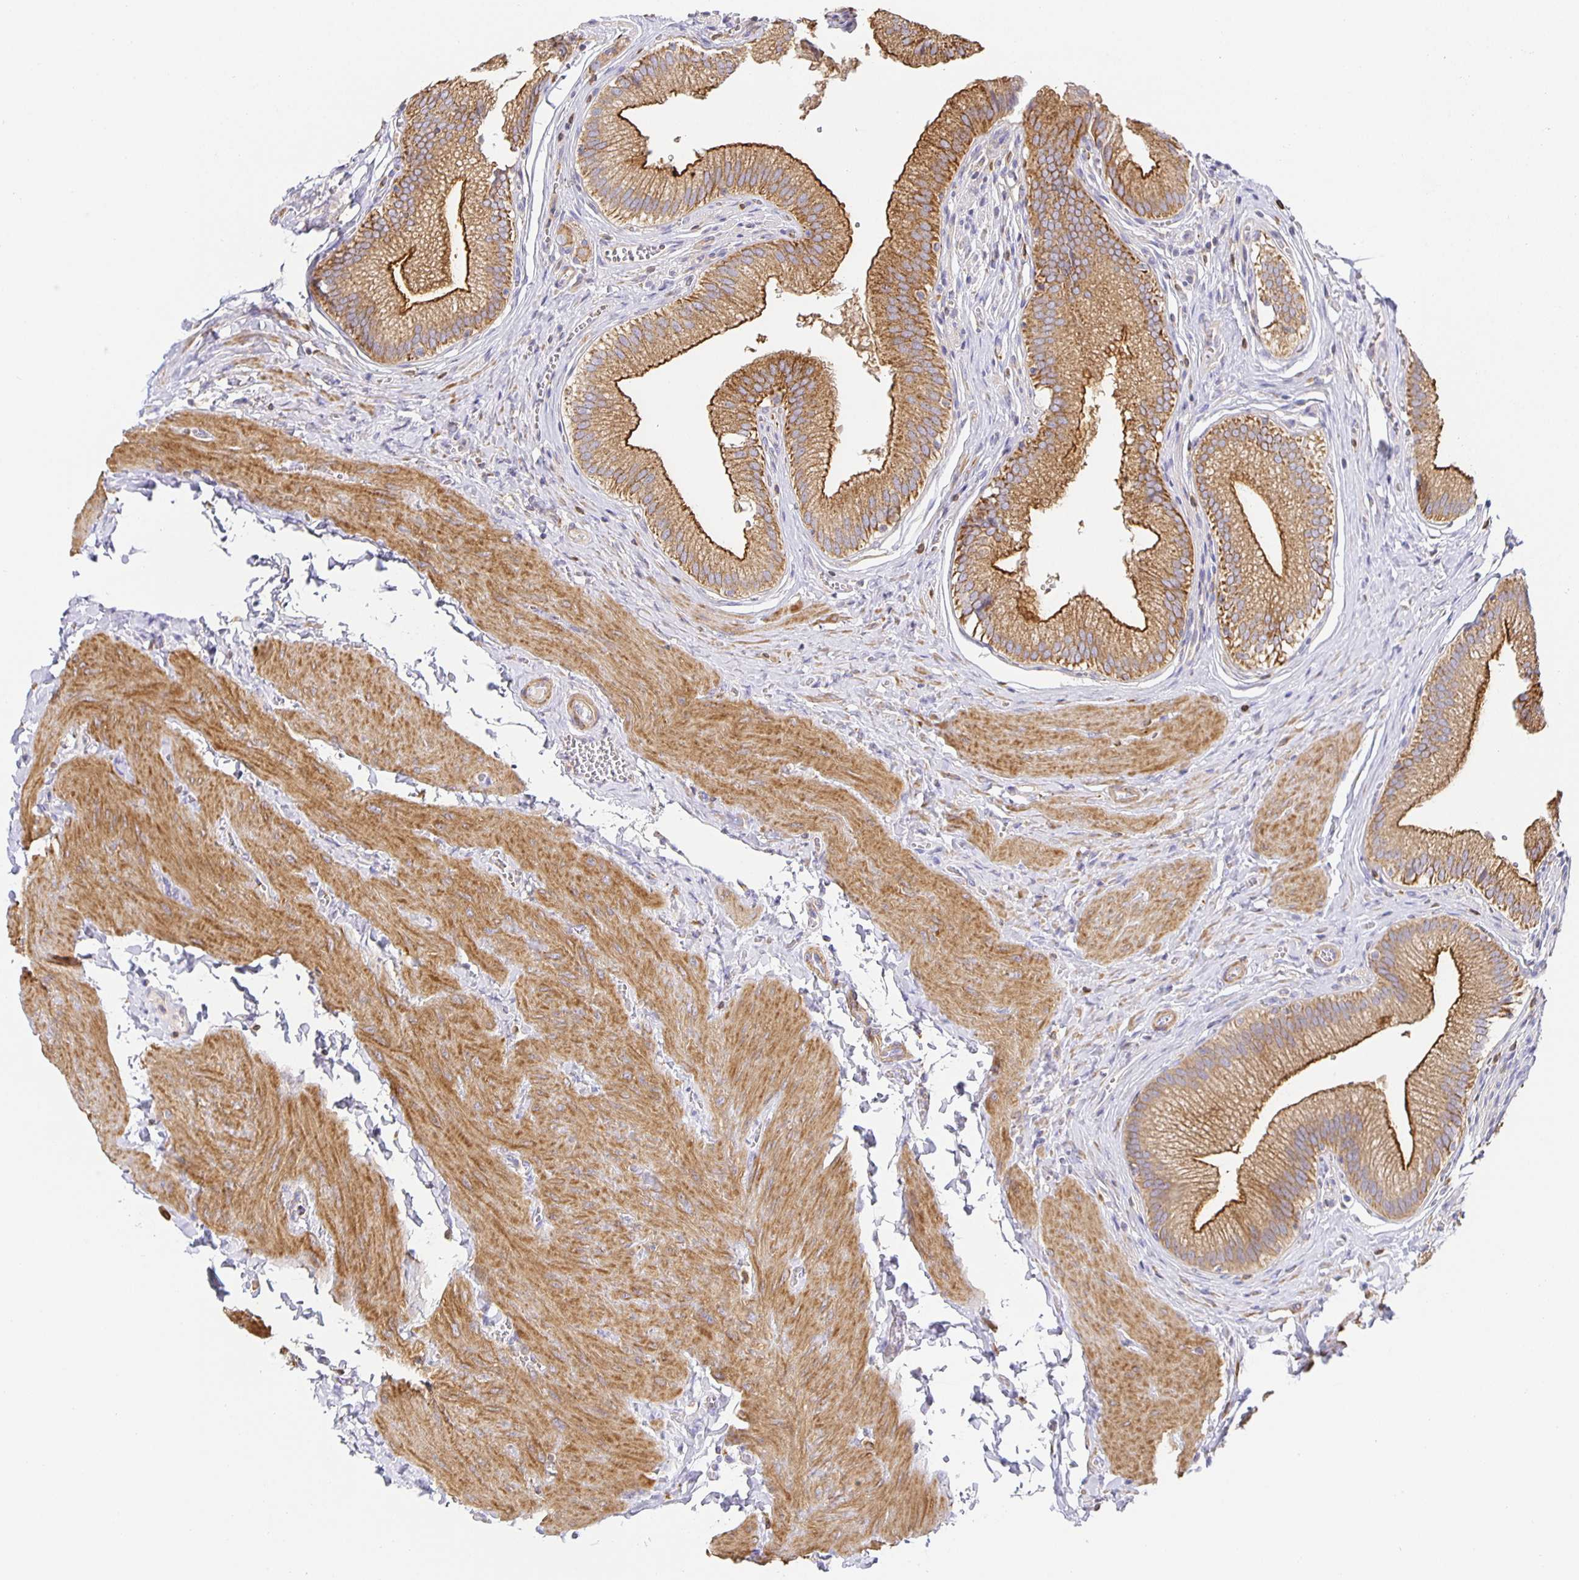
{"staining": {"intensity": "moderate", "quantity": ">75%", "location": "cytoplasmic/membranous"}, "tissue": "gallbladder", "cell_type": "Glandular cells", "image_type": "normal", "snomed": [{"axis": "morphology", "description": "Normal tissue, NOS"}, {"axis": "topography", "description": "Gallbladder"}, {"axis": "topography", "description": "Peripheral nerve tissue"}], "caption": "DAB (3,3'-diaminobenzidine) immunohistochemical staining of unremarkable gallbladder displays moderate cytoplasmic/membranous protein staining in about >75% of glandular cells. (Stains: DAB (3,3'-diaminobenzidine) in brown, nuclei in blue, Microscopy: brightfield microscopy at high magnification).", "gene": "FLRT3", "patient": {"sex": "male", "age": 17}}